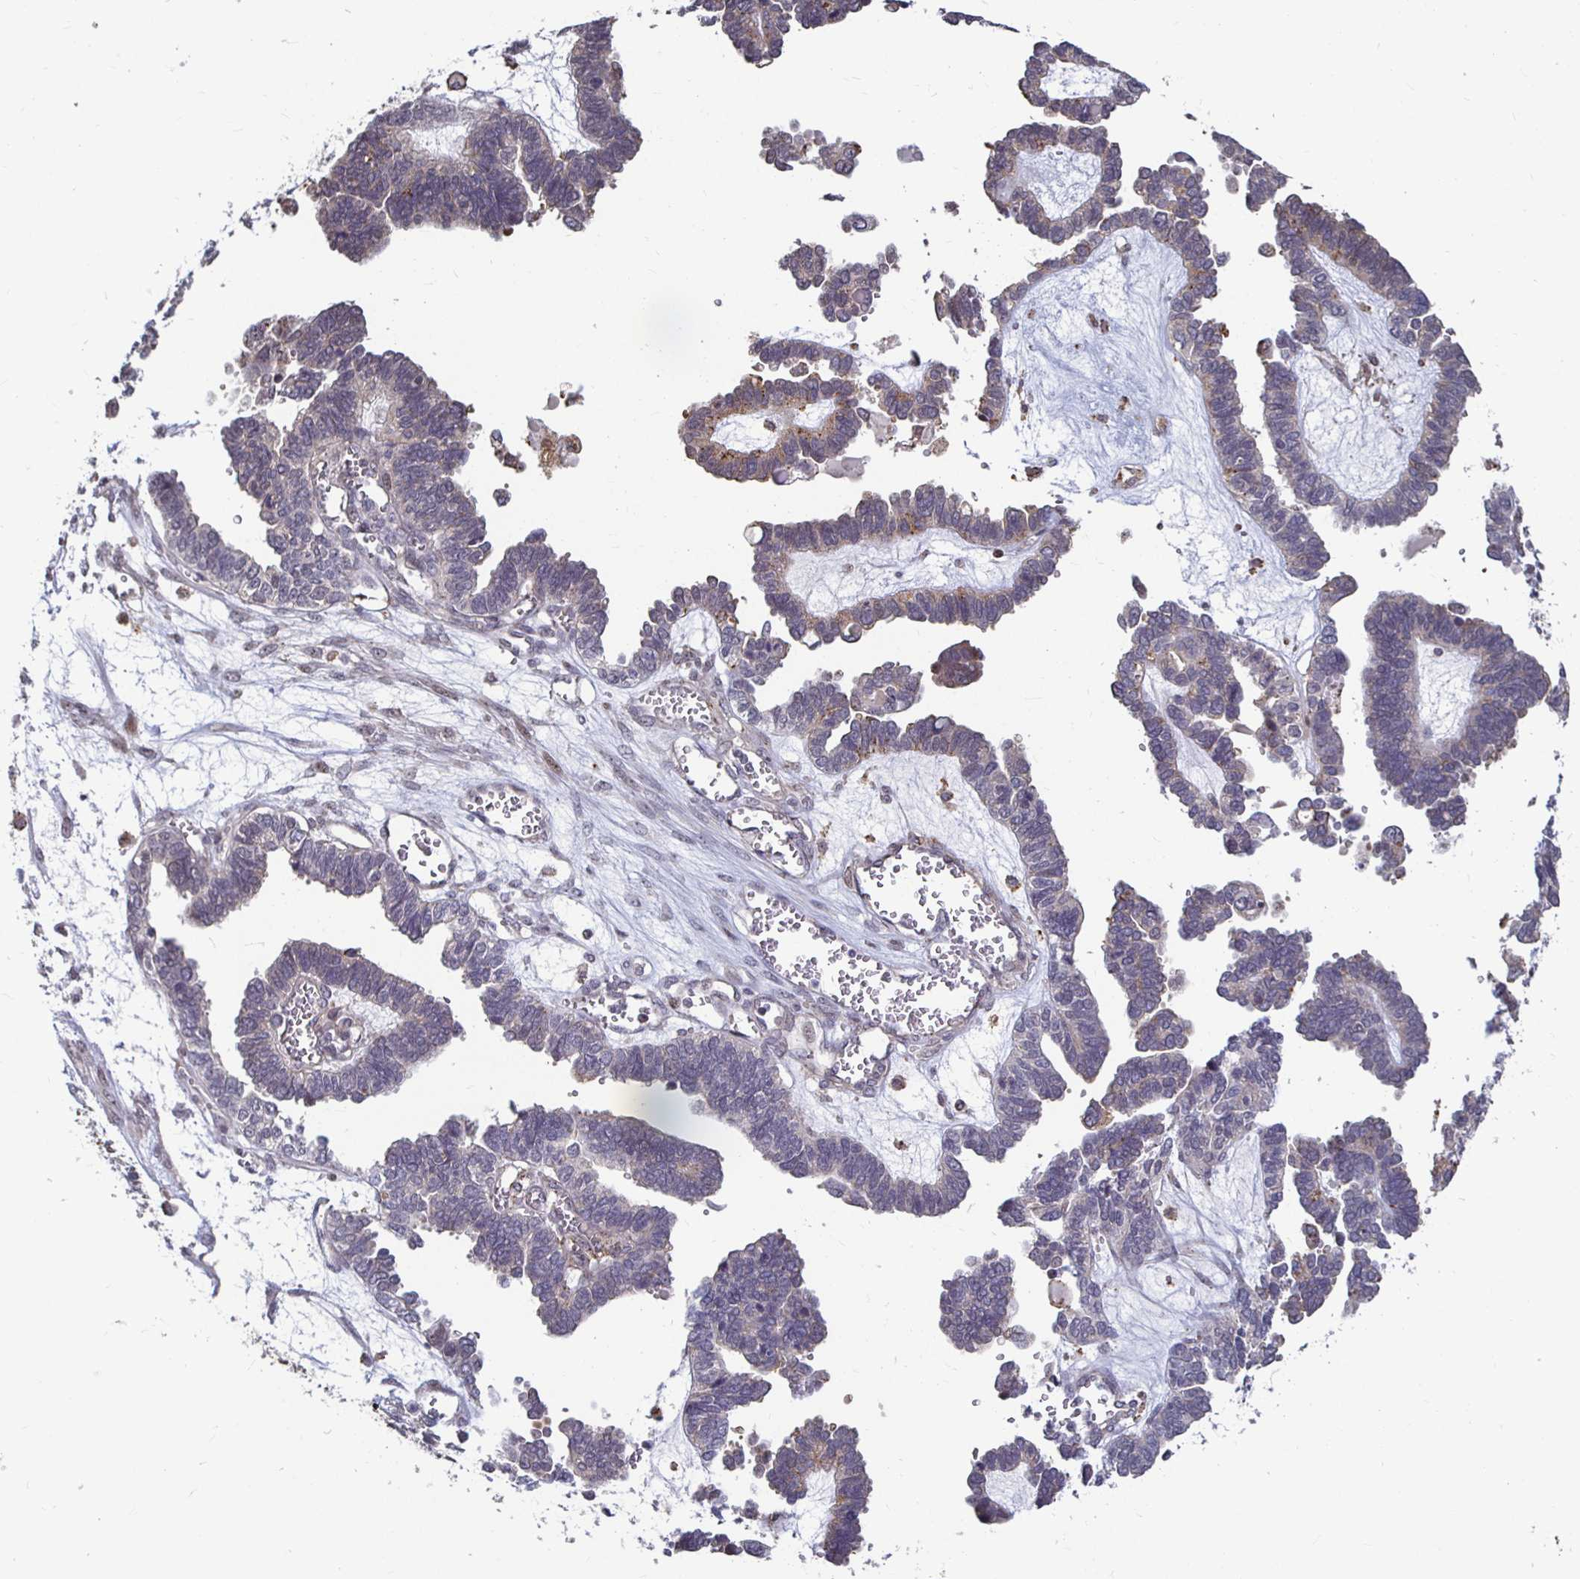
{"staining": {"intensity": "weak", "quantity": "<25%", "location": "cytoplasmic/membranous"}, "tissue": "ovarian cancer", "cell_type": "Tumor cells", "image_type": "cancer", "snomed": [{"axis": "morphology", "description": "Cystadenocarcinoma, serous, NOS"}, {"axis": "topography", "description": "Ovary"}], "caption": "Ovarian cancer (serous cystadenocarcinoma) was stained to show a protein in brown. There is no significant positivity in tumor cells.", "gene": "CAPN11", "patient": {"sex": "female", "age": 51}}